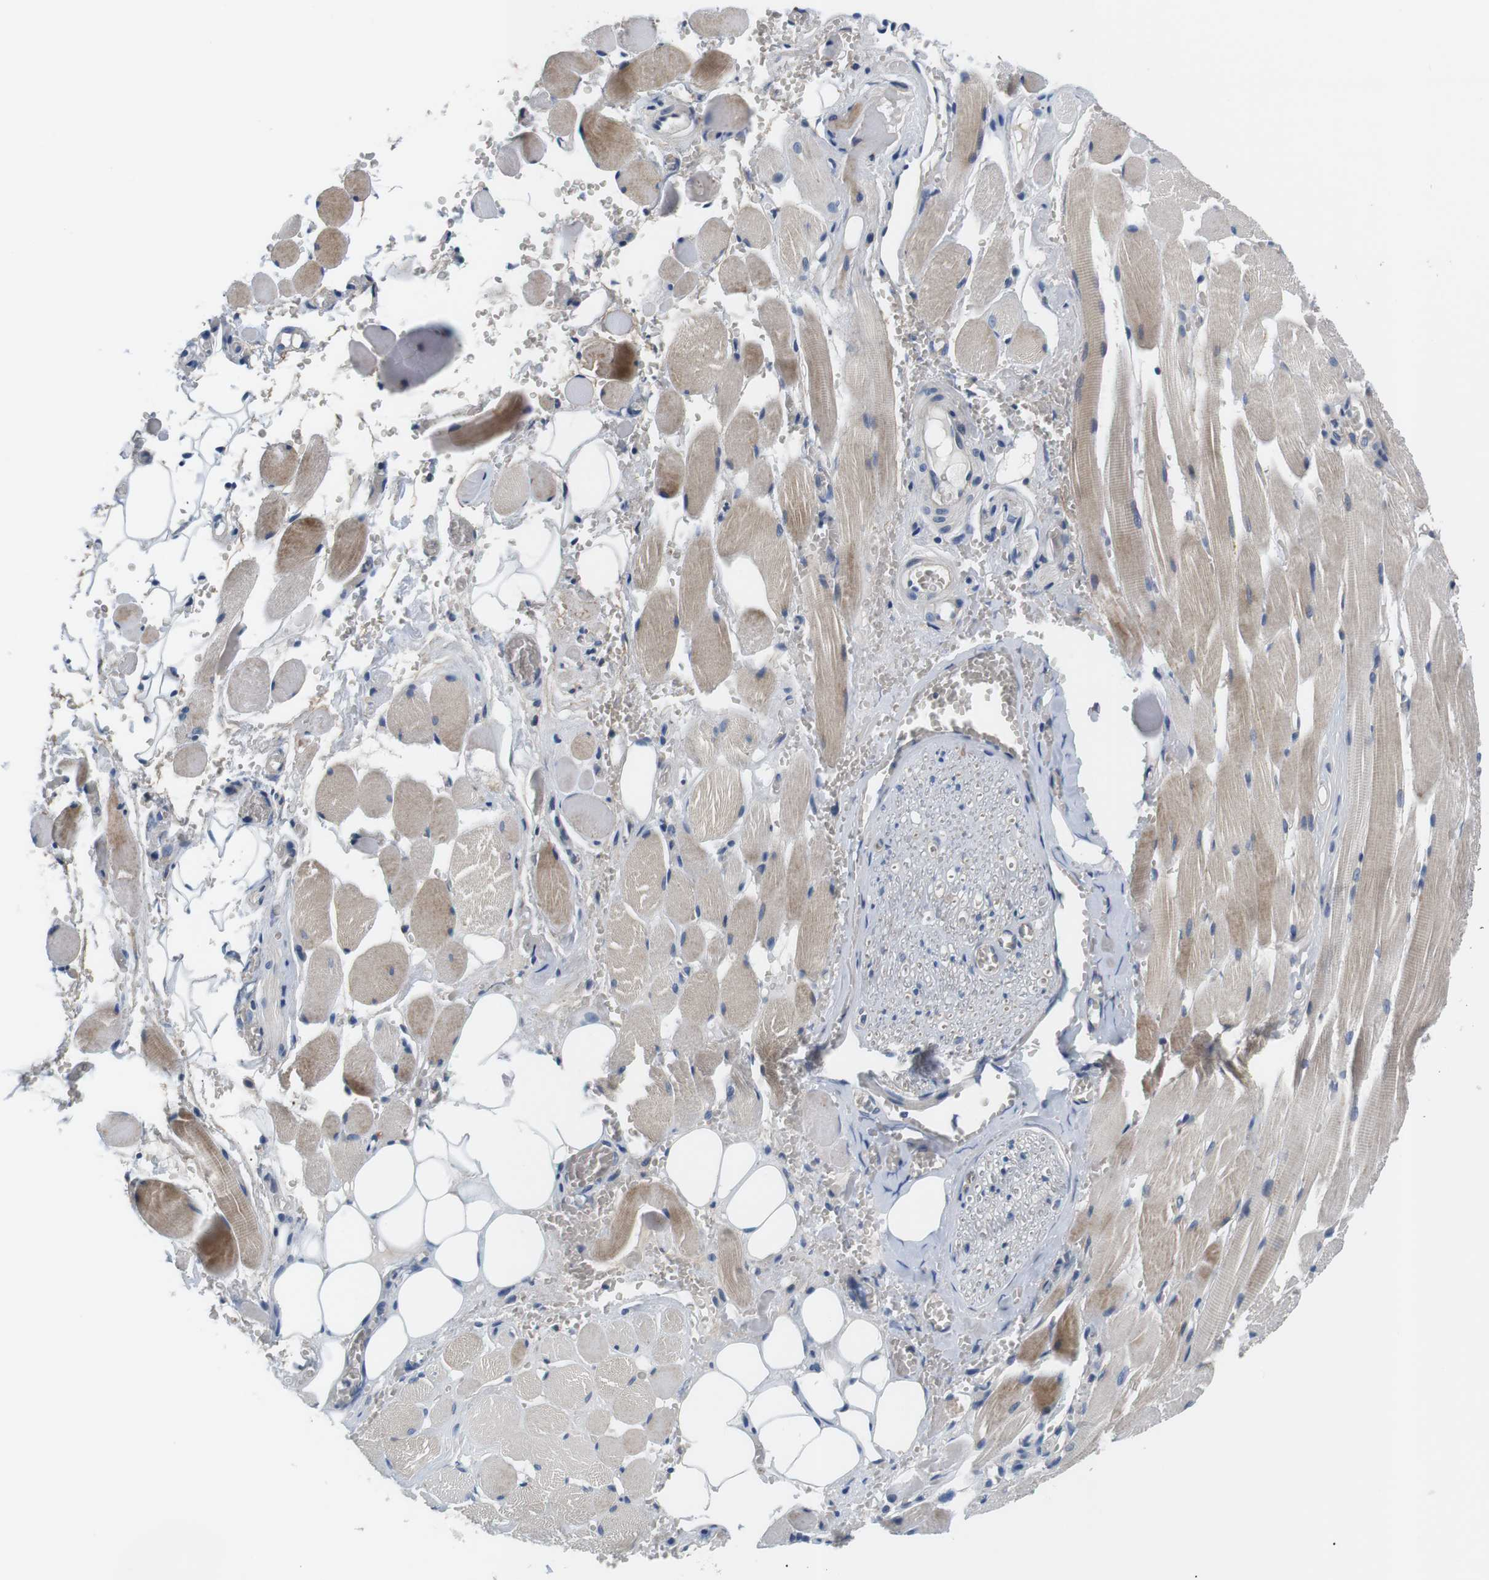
{"staining": {"intensity": "negative", "quantity": "none", "location": "none"}, "tissue": "adipose tissue", "cell_type": "Adipocytes", "image_type": "normal", "snomed": [{"axis": "morphology", "description": "Squamous cell carcinoma, NOS"}, {"axis": "topography", "description": "Oral tissue"}, {"axis": "topography", "description": "Head-Neck"}], "caption": "IHC of normal adipose tissue reveals no expression in adipocytes. (DAB immunohistochemistry, high magnification).", "gene": "SLC30A1", "patient": {"sex": "female", "age": 50}}